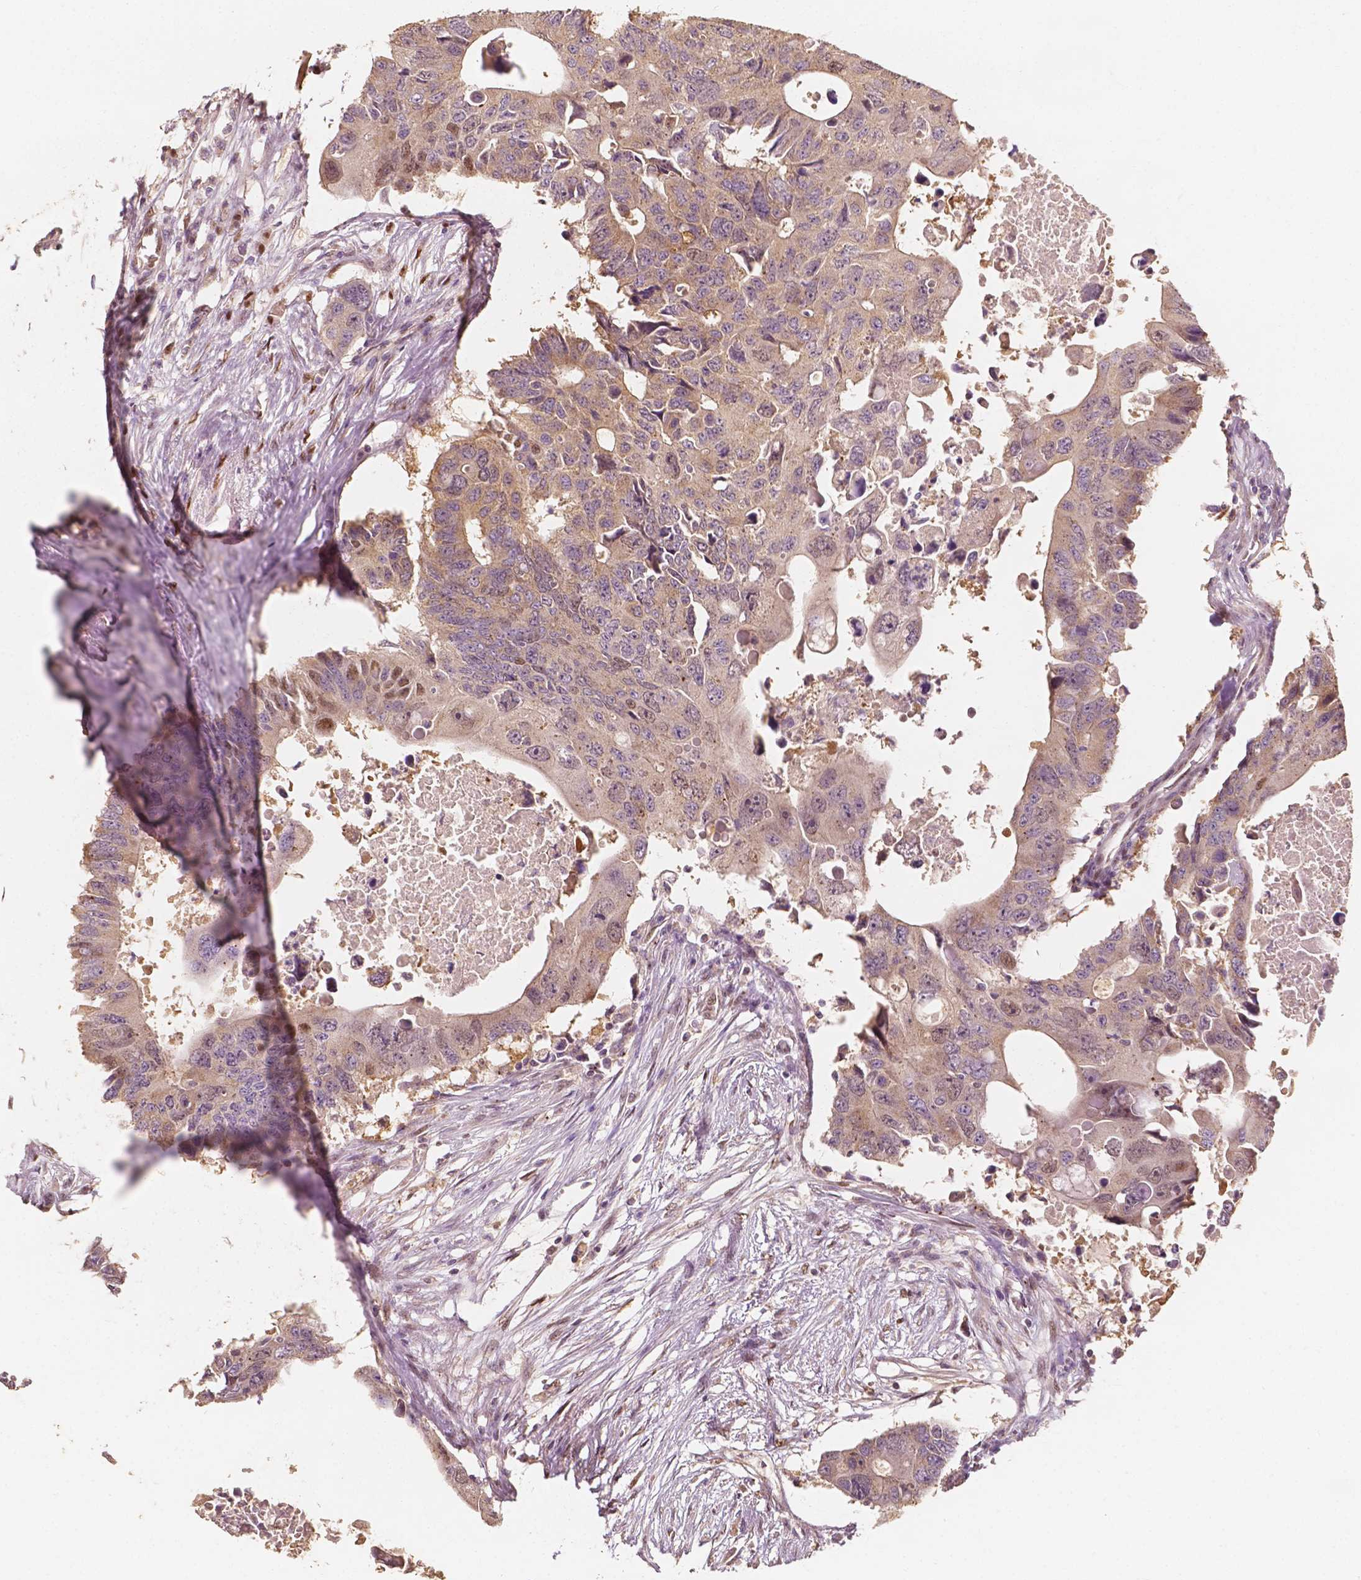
{"staining": {"intensity": "moderate", "quantity": "<25%", "location": "cytoplasmic/membranous,nuclear"}, "tissue": "colorectal cancer", "cell_type": "Tumor cells", "image_type": "cancer", "snomed": [{"axis": "morphology", "description": "Adenocarcinoma, NOS"}, {"axis": "topography", "description": "Colon"}], "caption": "Immunohistochemistry histopathology image of colorectal adenocarcinoma stained for a protein (brown), which demonstrates low levels of moderate cytoplasmic/membranous and nuclear expression in about <25% of tumor cells.", "gene": "TBC1D17", "patient": {"sex": "male", "age": 71}}